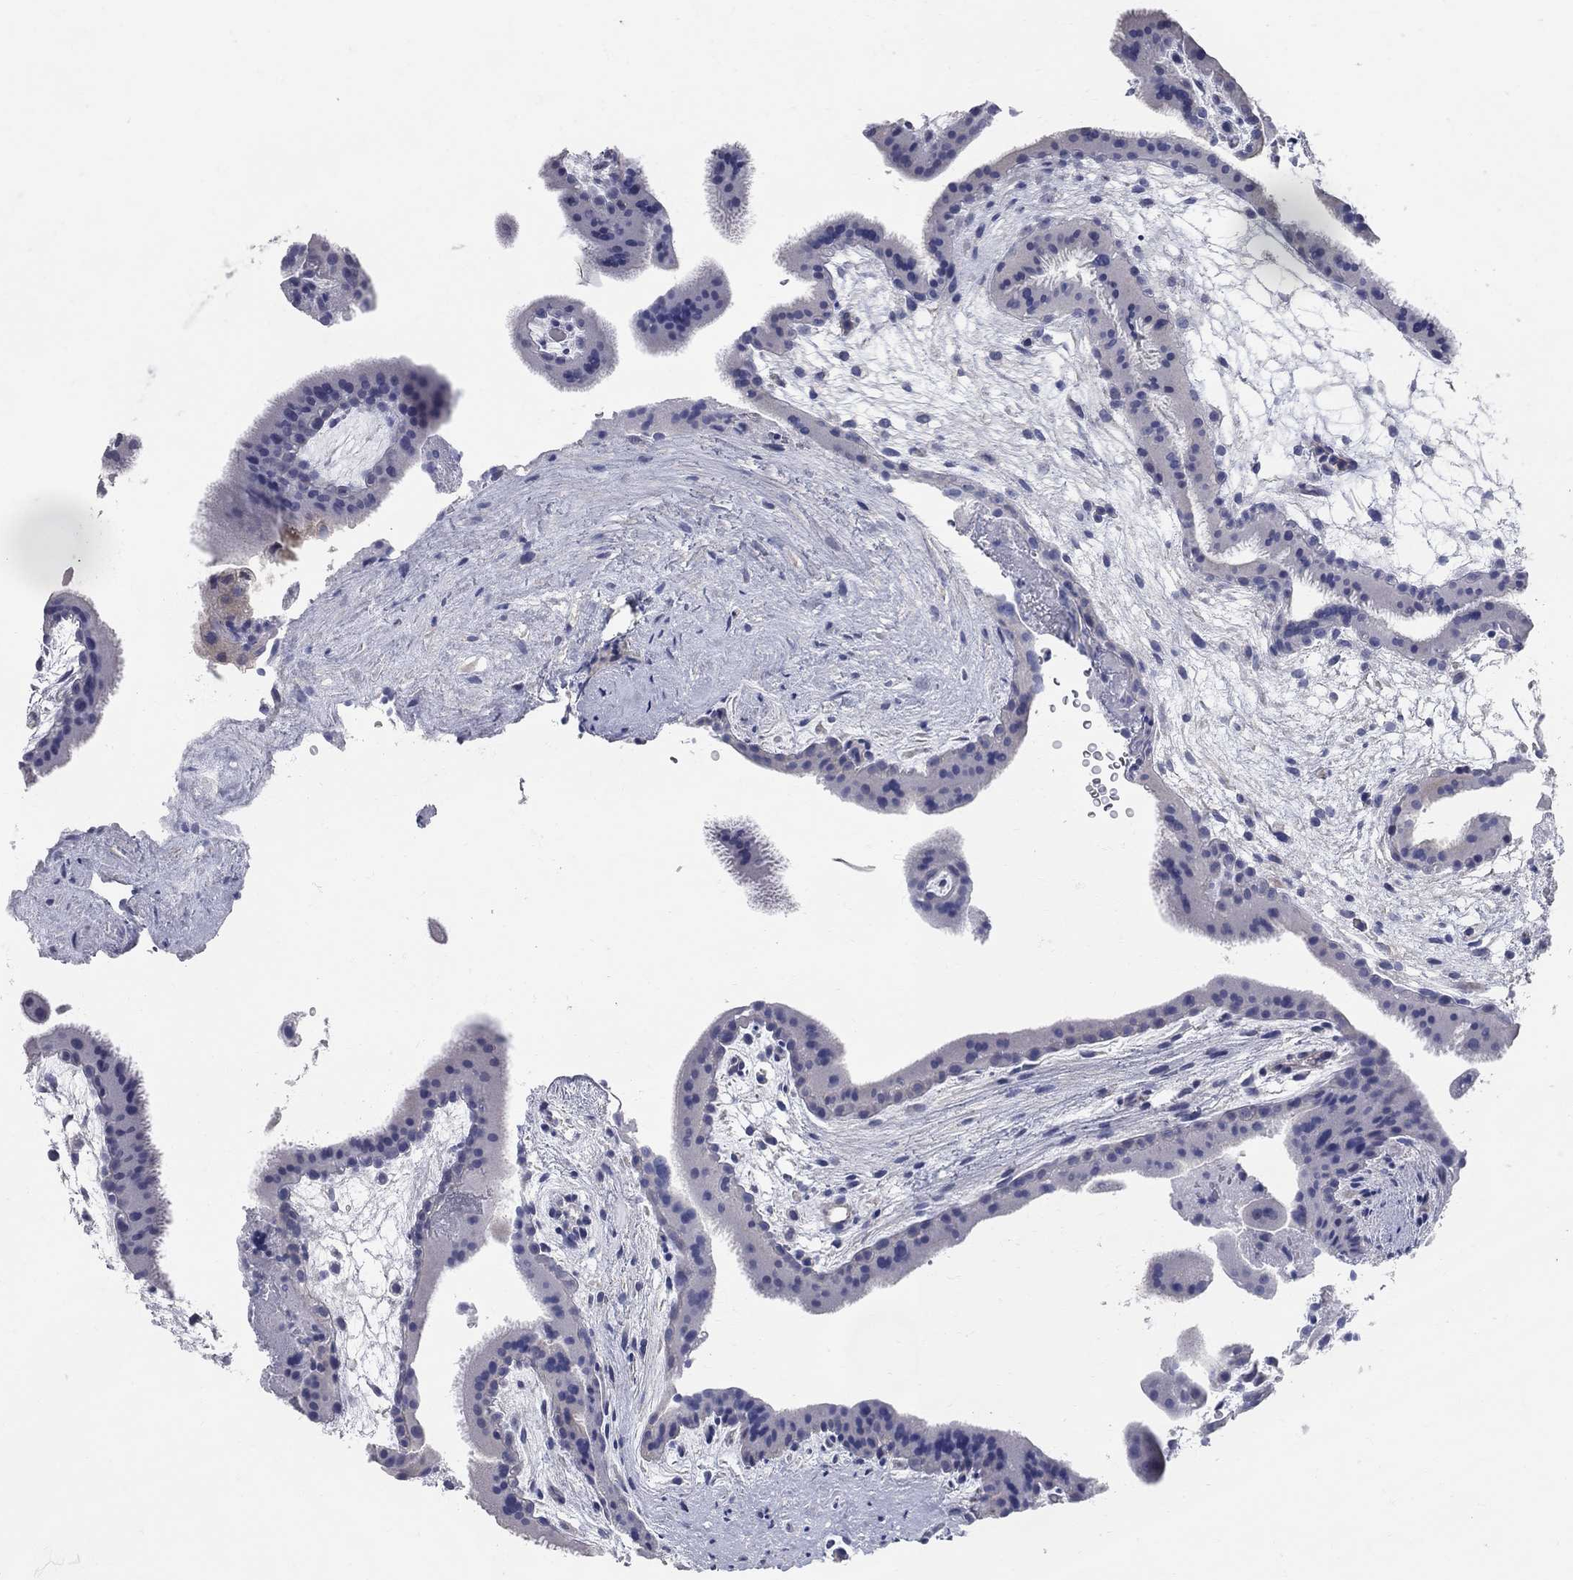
{"staining": {"intensity": "negative", "quantity": "none", "location": "none"}, "tissue": "placenta", "cell_type": "Decidual cells", "image_type": "normal", "snomed": [{"axis": "morphology", "description": "Normal tissue, NOS"}, {"axis": "topography", "description": "Placenta"}], "caption": "This is an immunohistochemistry (IHC) histopathology image of normal placenta. There is no expression in decidual cells.", "gene": "AOX1", "patient": {"sex": "female", "age": 19}}